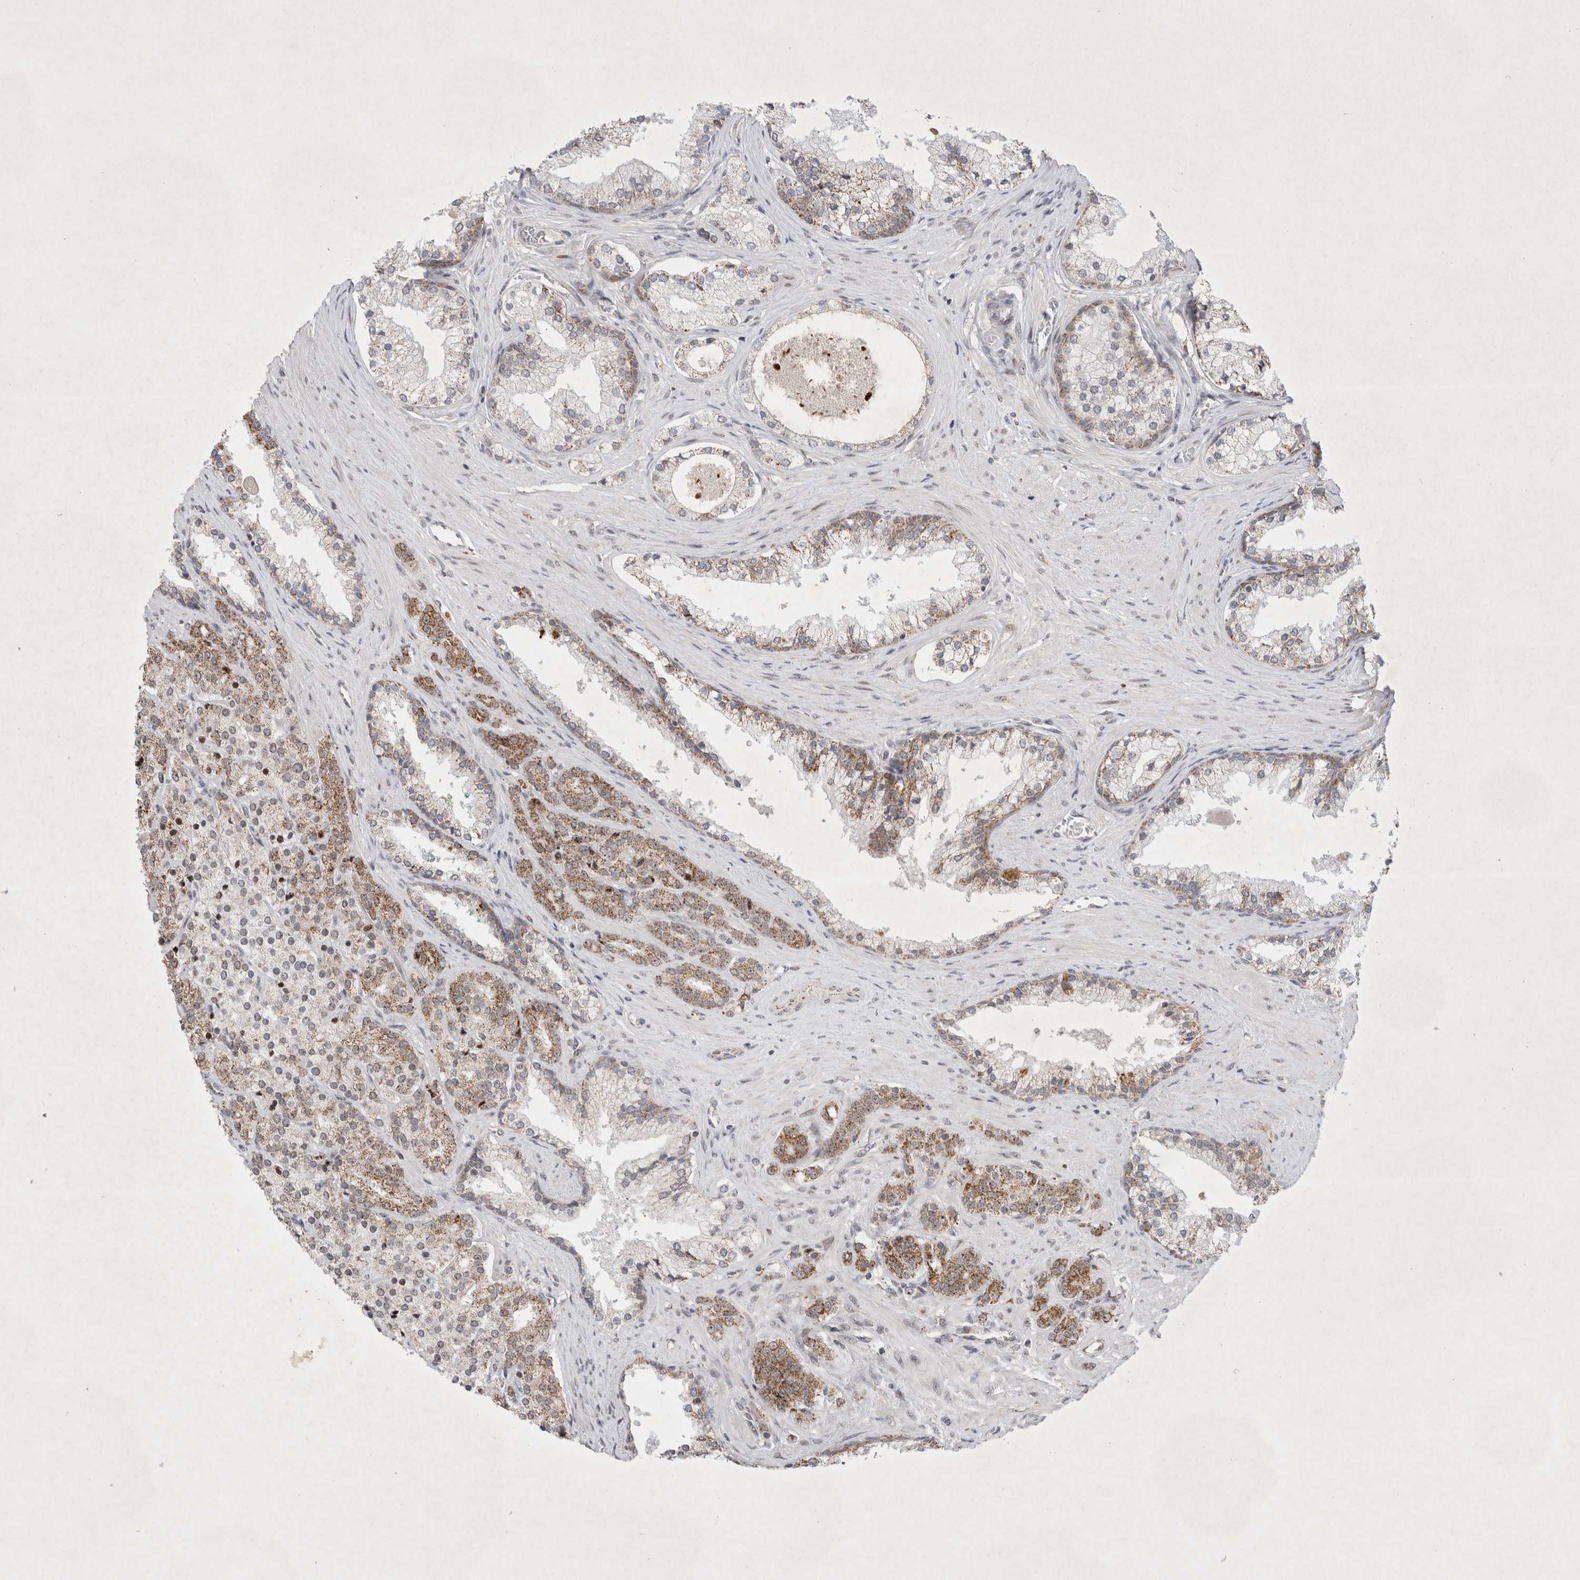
{"staining": {"intensity": "moderate", "quantity": "<25%", "location": "cytoplasmic/membranous"}, "tissue": "prostate cancer", "cell_type": "Tumor cells", "image_type": "cancer", "snomed": [{"axis": "morphology", "description": "Adenocarcinoma, High grade"}, {"axis": "topography", "description": "Prostate"}], "caption": "Prostate cancer was stained to show a protein in brown. There is low levels of moderate cytoplasmic/membranous staining in approximately <25% of tumor cells.", "gene": "MRPL37", "patient": {"sex": "male", "age": 71}}